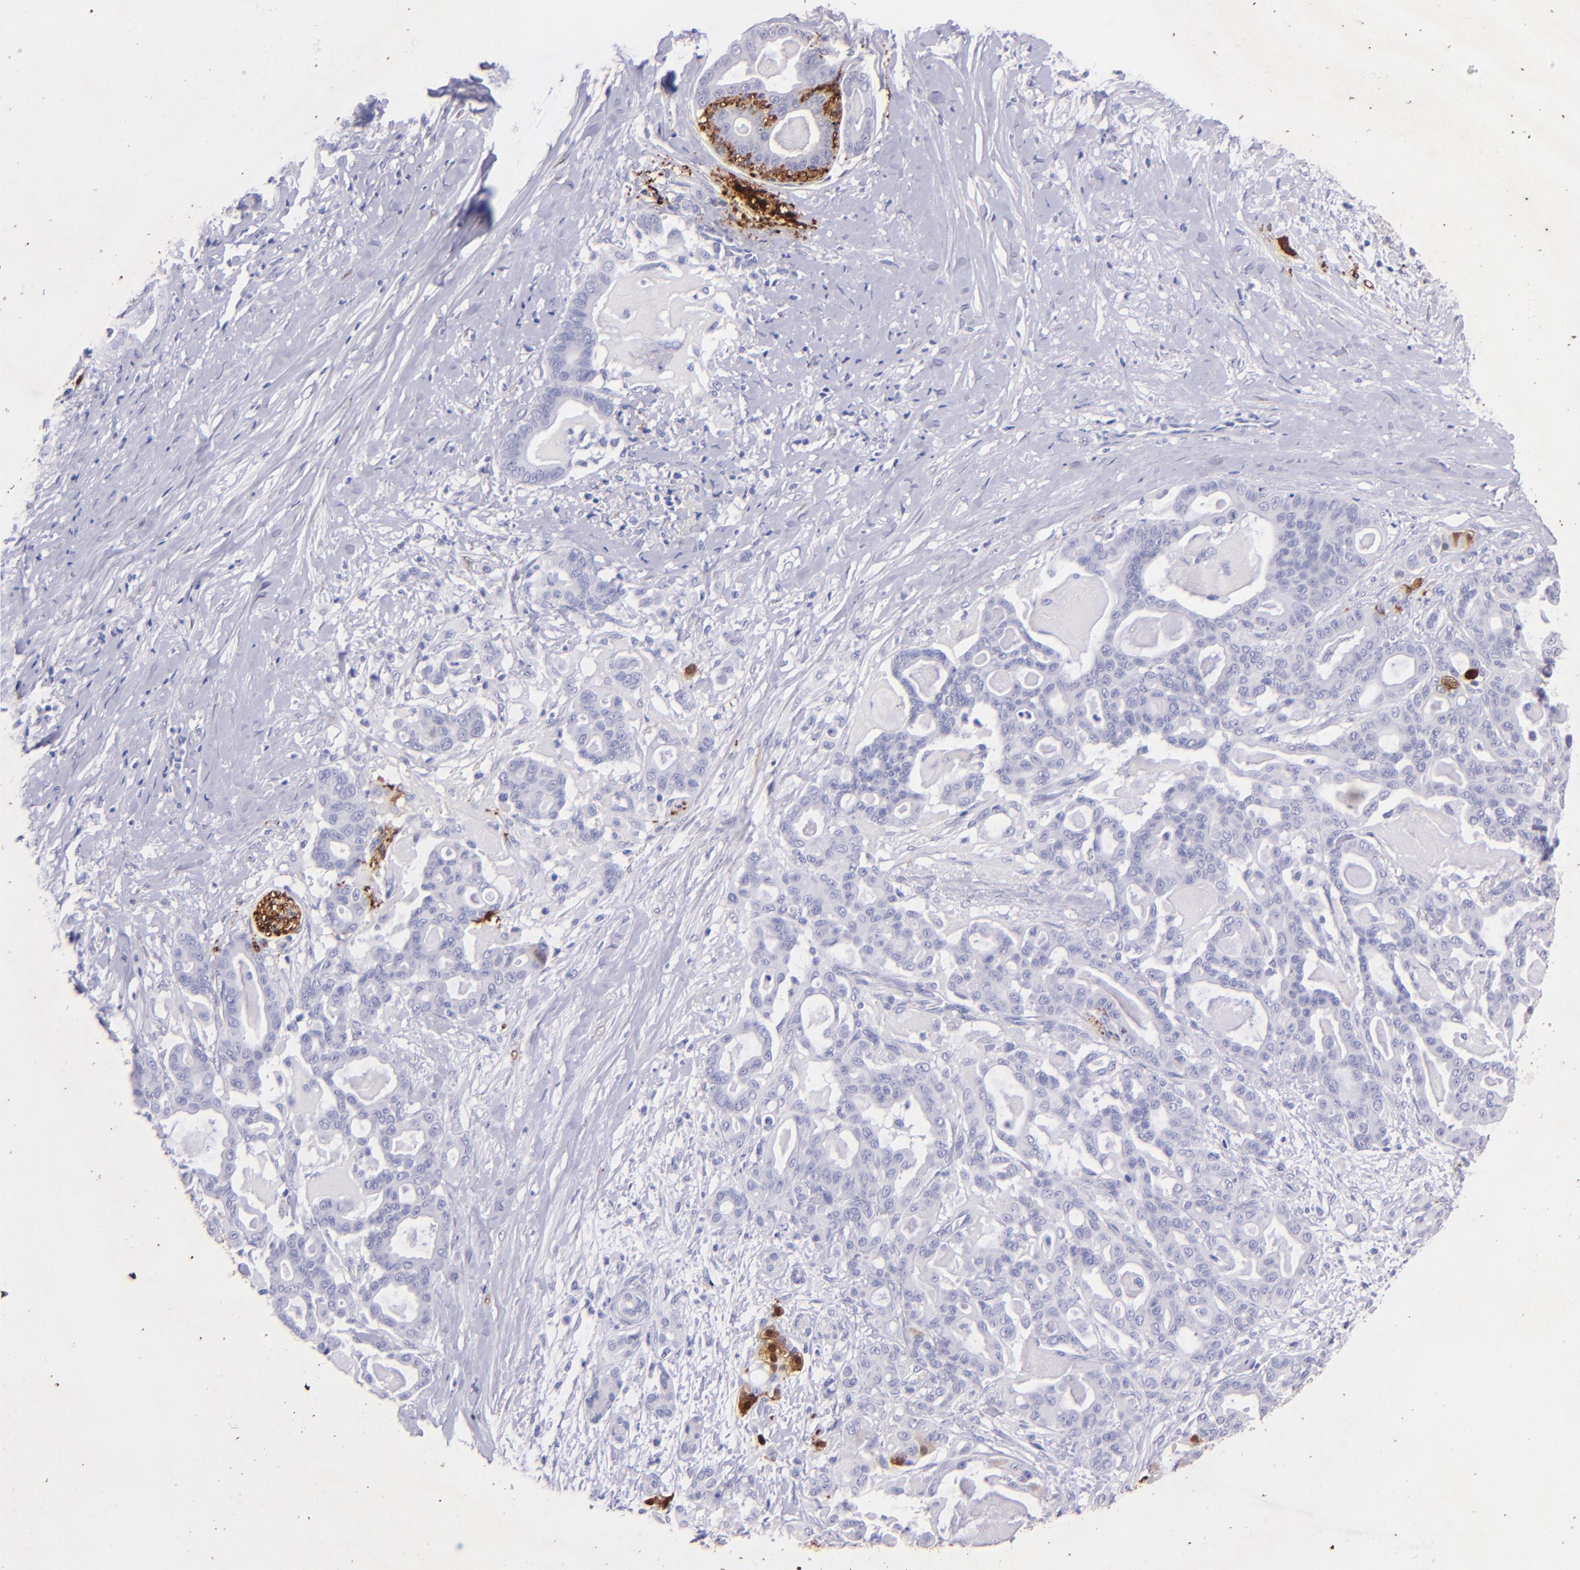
{"staining": {"intensity": "negative", "quantity": "none", "location": "none"}, "tissue": "pancreatic cancer", "cell_type": "Tumor cells", "image_type": "cancer", "snomed": [{"axis": "morphology", "description": "Adenocarcinoma, NOS"}, {"axis": "topography", "description": "Pancreas"}], "caption": "This is an IHC micrograph of human pancreatic adenocarcinoma. There is no expression in tumor cells.", "gene": "UCHL1", "patient": {"sex": "male", "age": 63}}